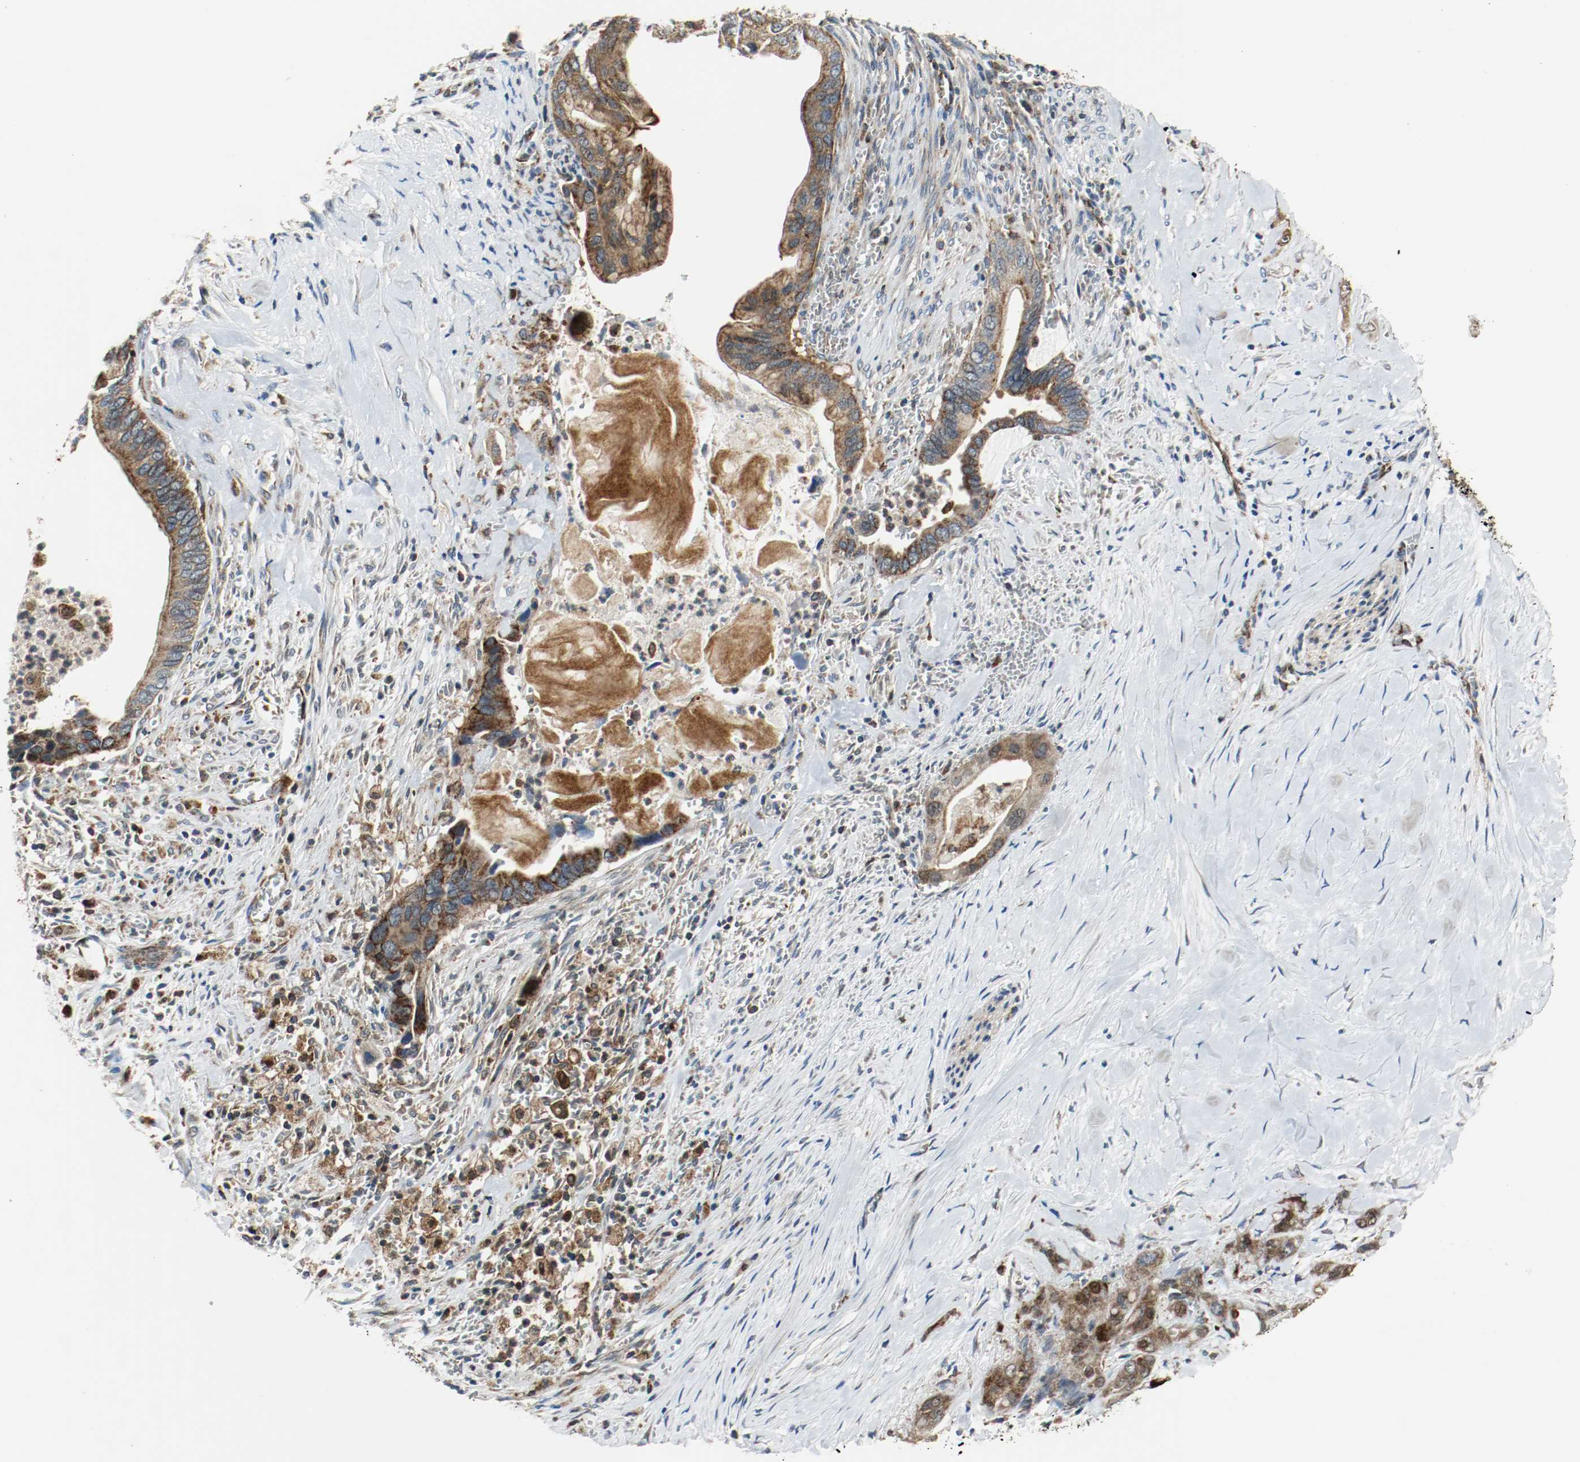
{"staining": {"intensity": "strong", "quantity": ">75%", "location": "cytoplasmic/membranous"}, "tissue": "pancreatic cancer", "cell_type": "Tumor cells", "image_type": "cancer", "snomed": [{"axis": "morphology", "description": "Adenocarcinoma, NOS"}, {"axis": "topography", "description": "Pancreas"}], "caption": "This is a micrograph of immunohistochemistry staining of pancreatic cancer (adenocarcinoma), which shows strong expression in the cytoplasmic/membranous of tumor cells.", "gene": "TXNRD1", "patient": {"sex": "male", "age": 59}}